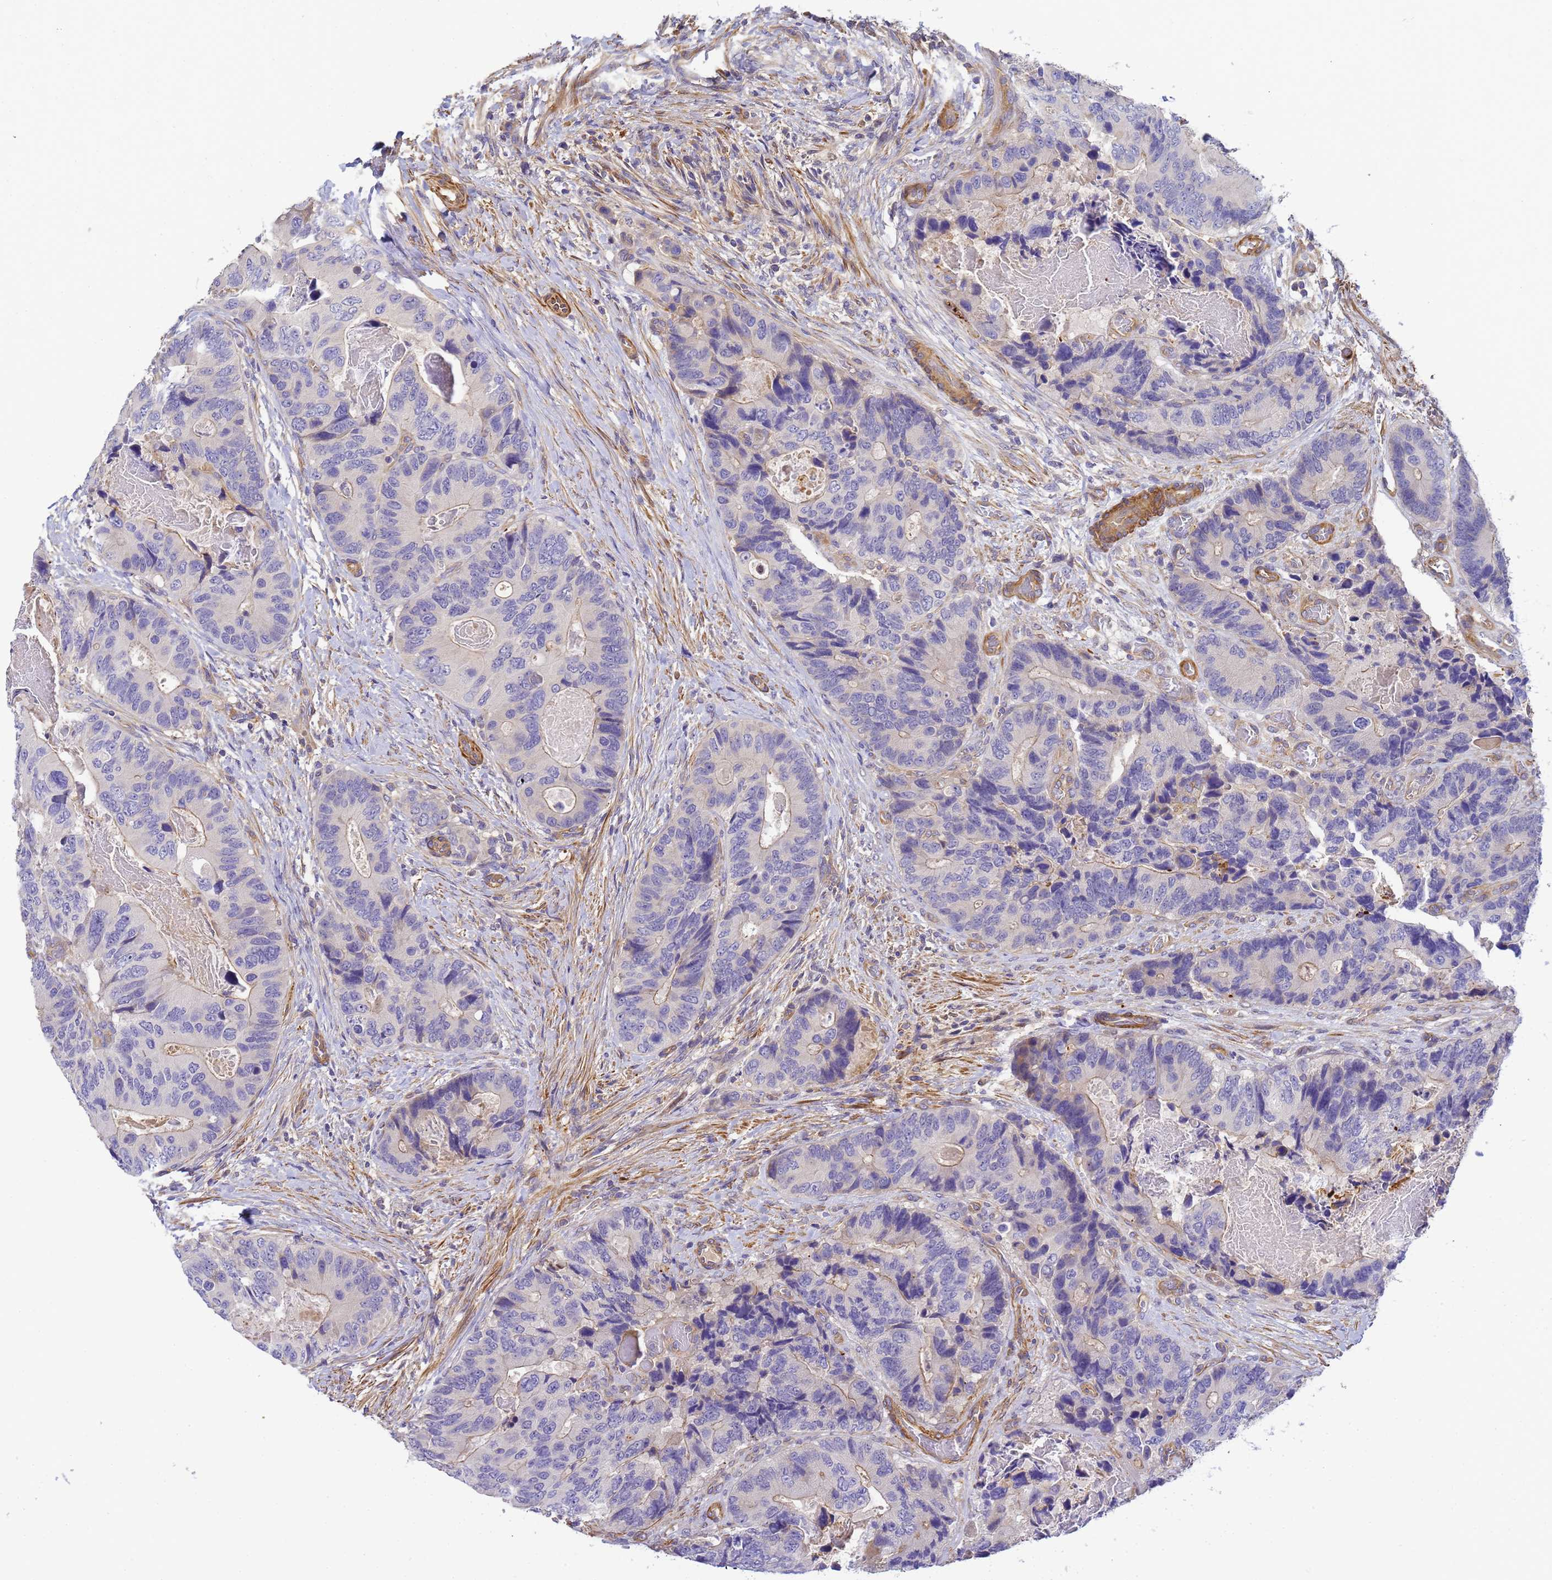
{"staining": {"intensity": "weak", "quantity": "25%-75%", "location": "cytoplasmic/membranous"}, "tissue": "colorectal cancer", "cell_type": "Tumor cells", "image_type": "cancer", "snomed": [{"axis": "morphology", "description": "Adenocarcinoma, NOS"}, {"axis": "topography", "description": "Colon"}], "caption": "Colorectal cancer (adenocarcinoma) stained with a protein marker demonstrates weak staining in tumor cells.", "gene": "MYL12A", "patient": {"sex": "male", "age": 84}}